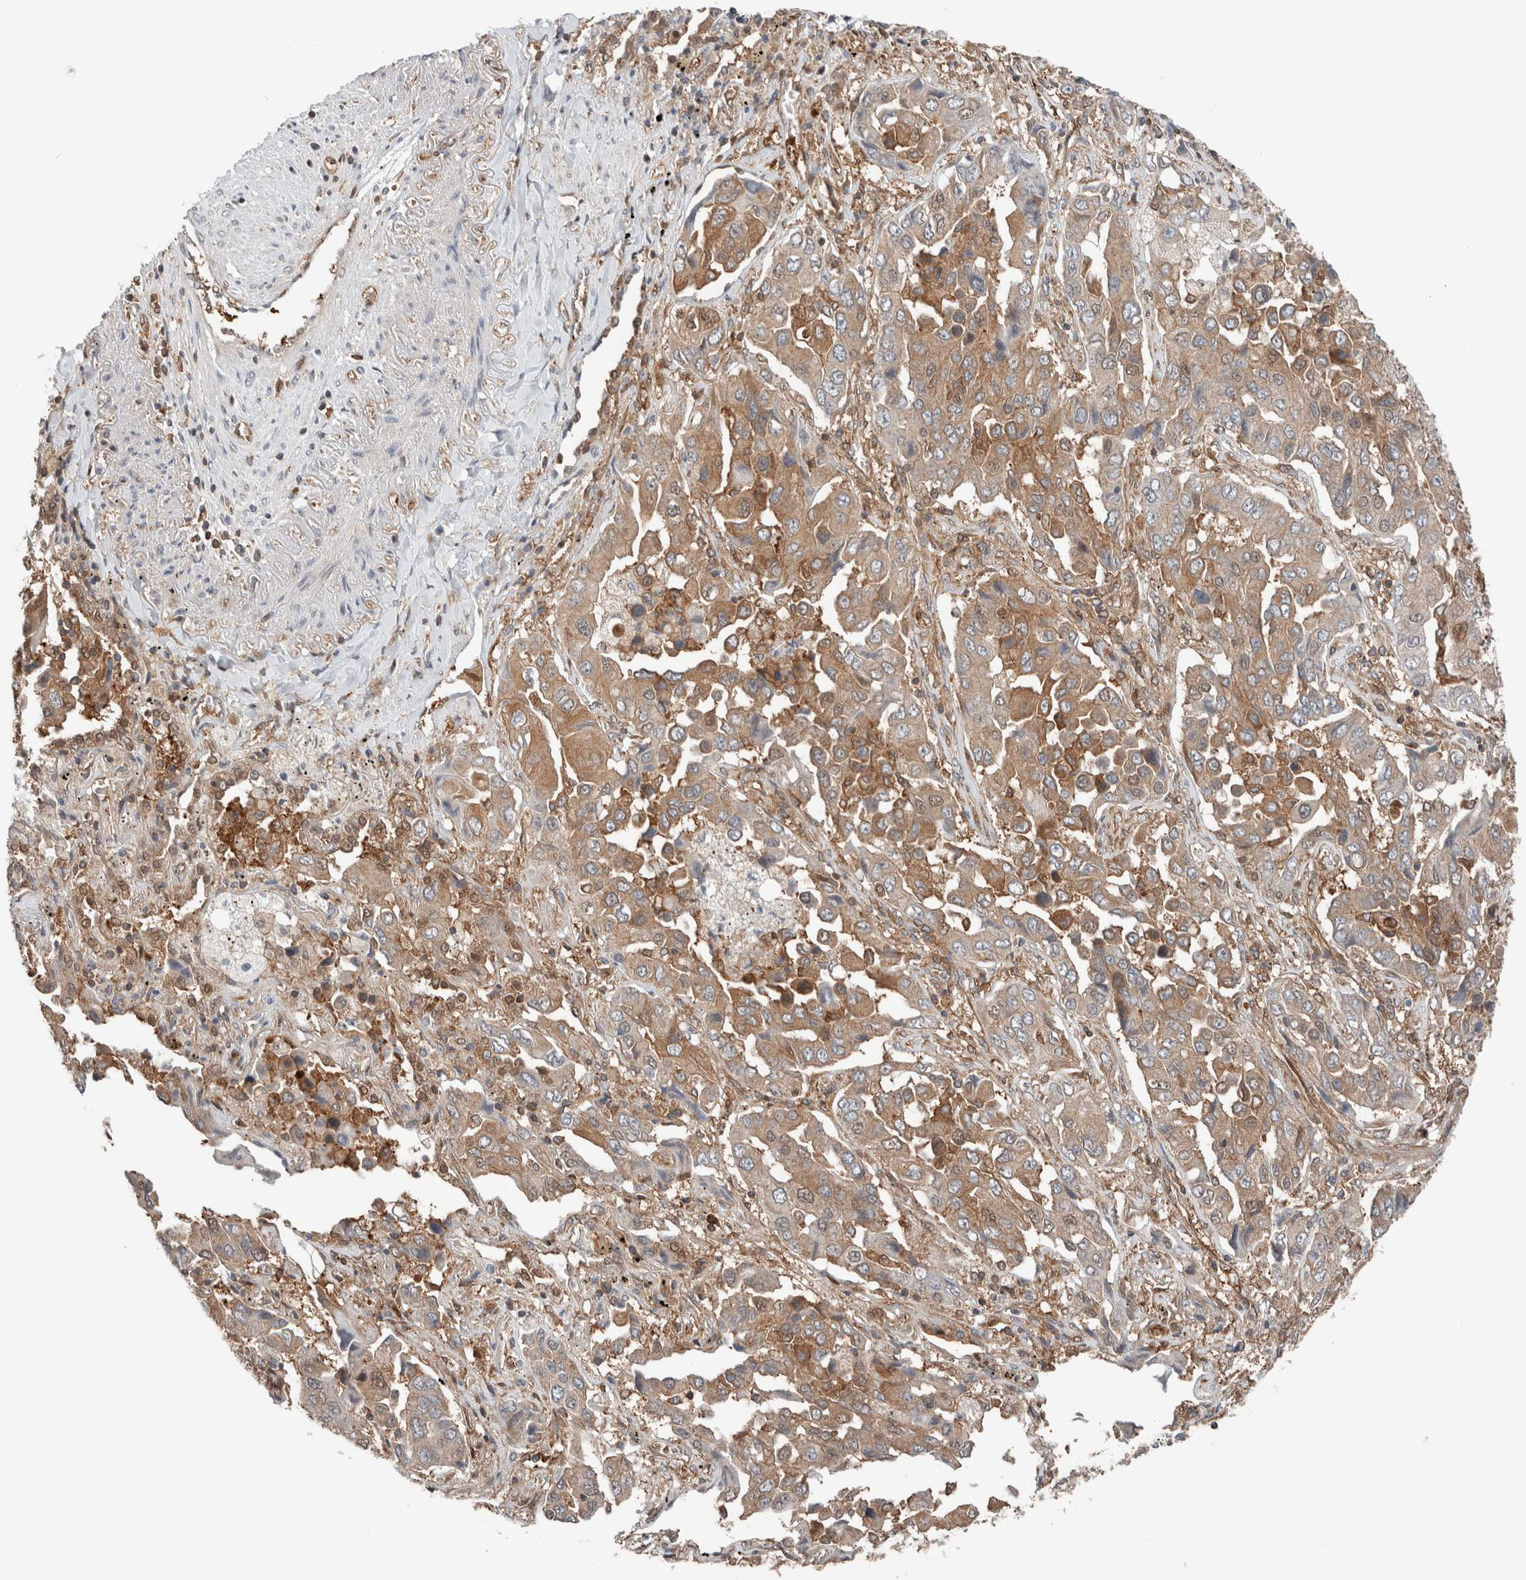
{"staining": {"intensity": "moderate", "quantity": ">75%", "location": "cytoplasmic/membranous"}, "tissue": "lung cancer", "cell_type": "Tumor cells", "image_type": "cancer", "snomed": [{"axis": "morphology", "description": "Adenocarcinoma, NOS"}, {"axis": "topography", "description": "Lung"}], "caption": "An image of lung adenocarcinoma stained for a protein shows moderate cytoplasmic/membranous brown staining in tumor cells.", "gene": "XPNPEP1", "patient": {"sex": "female", "age": 65}}